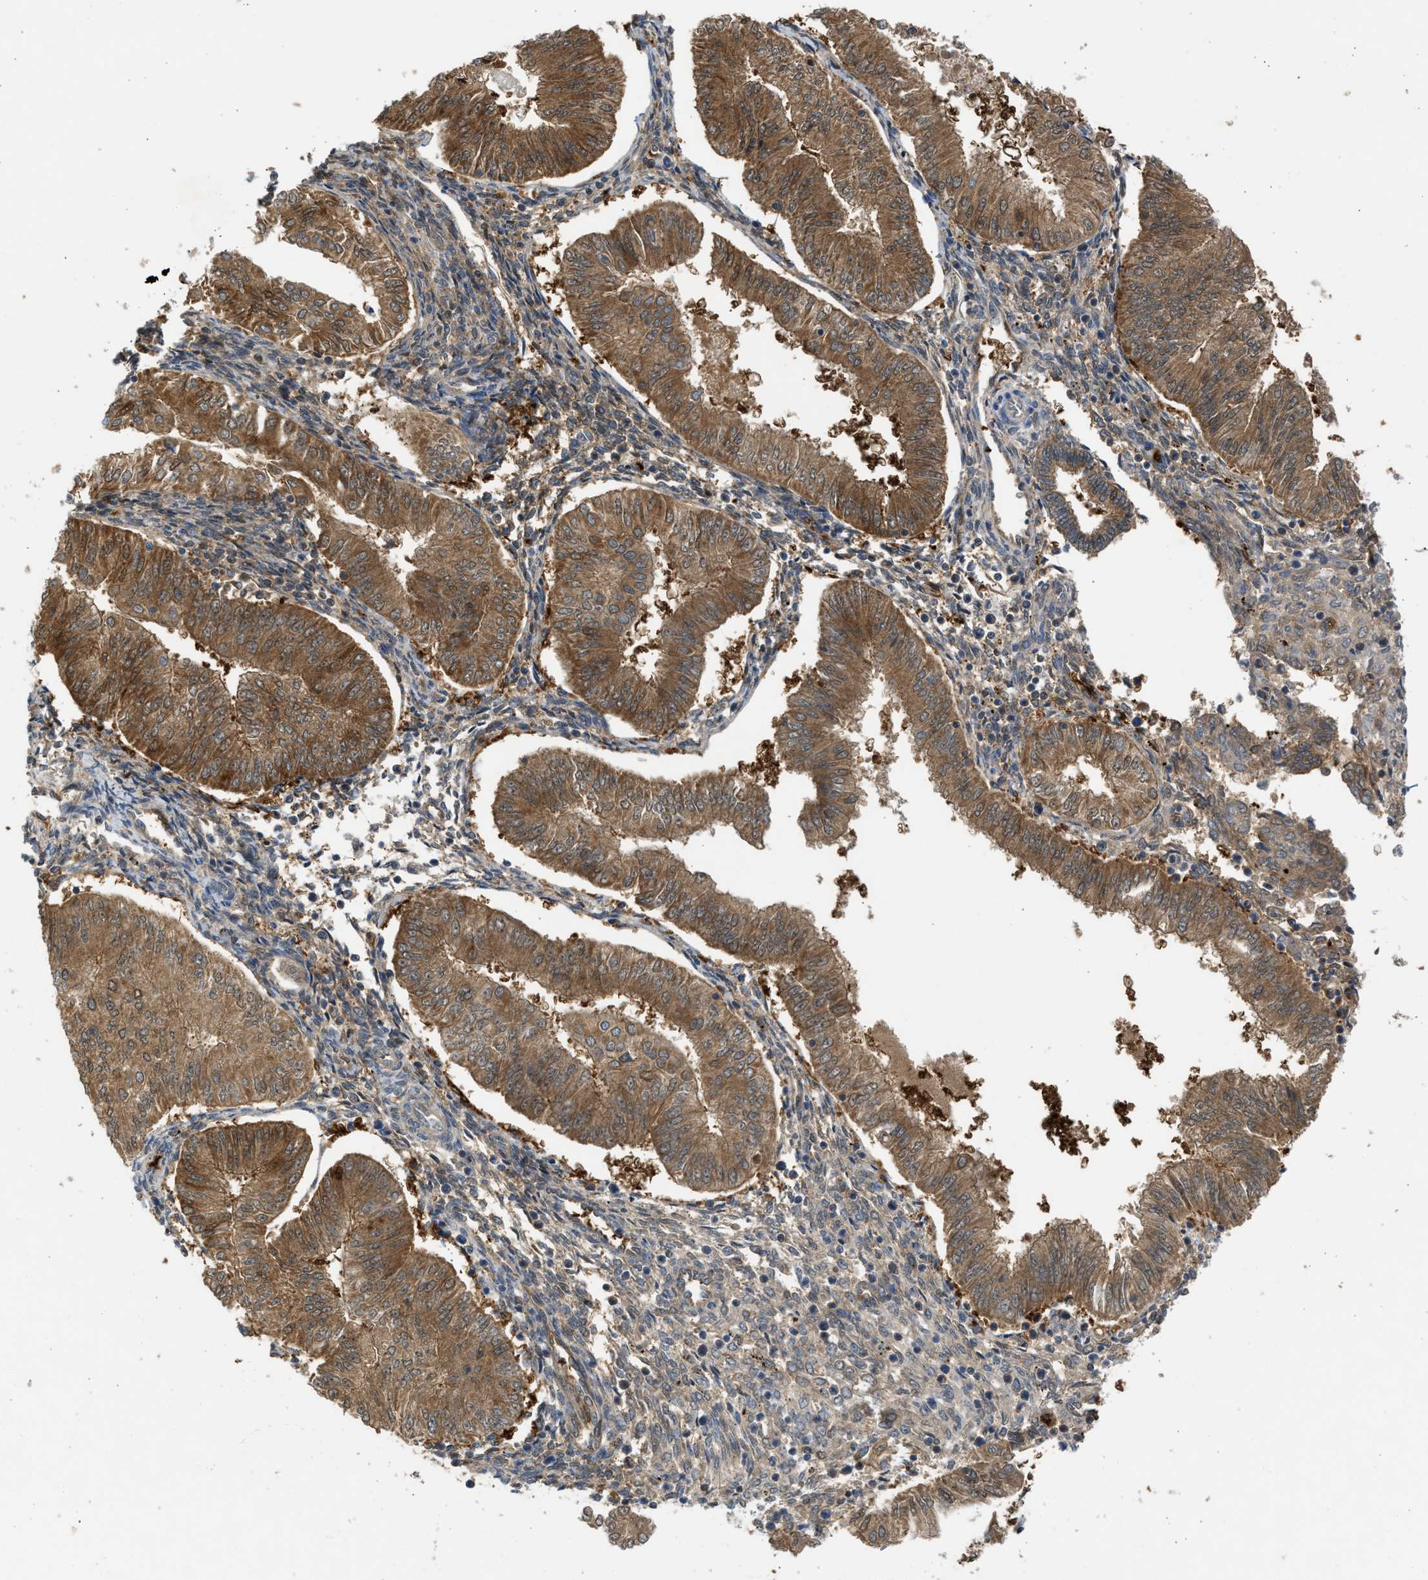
{"staining": {"intensity": "strong", "quantity": ">75%", "location": "cytoplasmic/membranous"}, "tissue": "endometrial cancer", "cell_type": "Tumor cells", "image_type": "cancer", "snomed": [{"axis": "morphology", "description": "Normal tissue, NOS"}, {"axis": "morphology", "description": "Adenocarcinoma, NOS"}, {"axis": "topography", "description": "Endometrium"}], "caption": "Protein analysis of endometrial cancer (adenocarcinoma) tissue shows strong cytoplasmic/membranous expression in about >75% of tumor cells.", "gene": "MAPK7", "patient": {"sex": "female", "age": 53}}